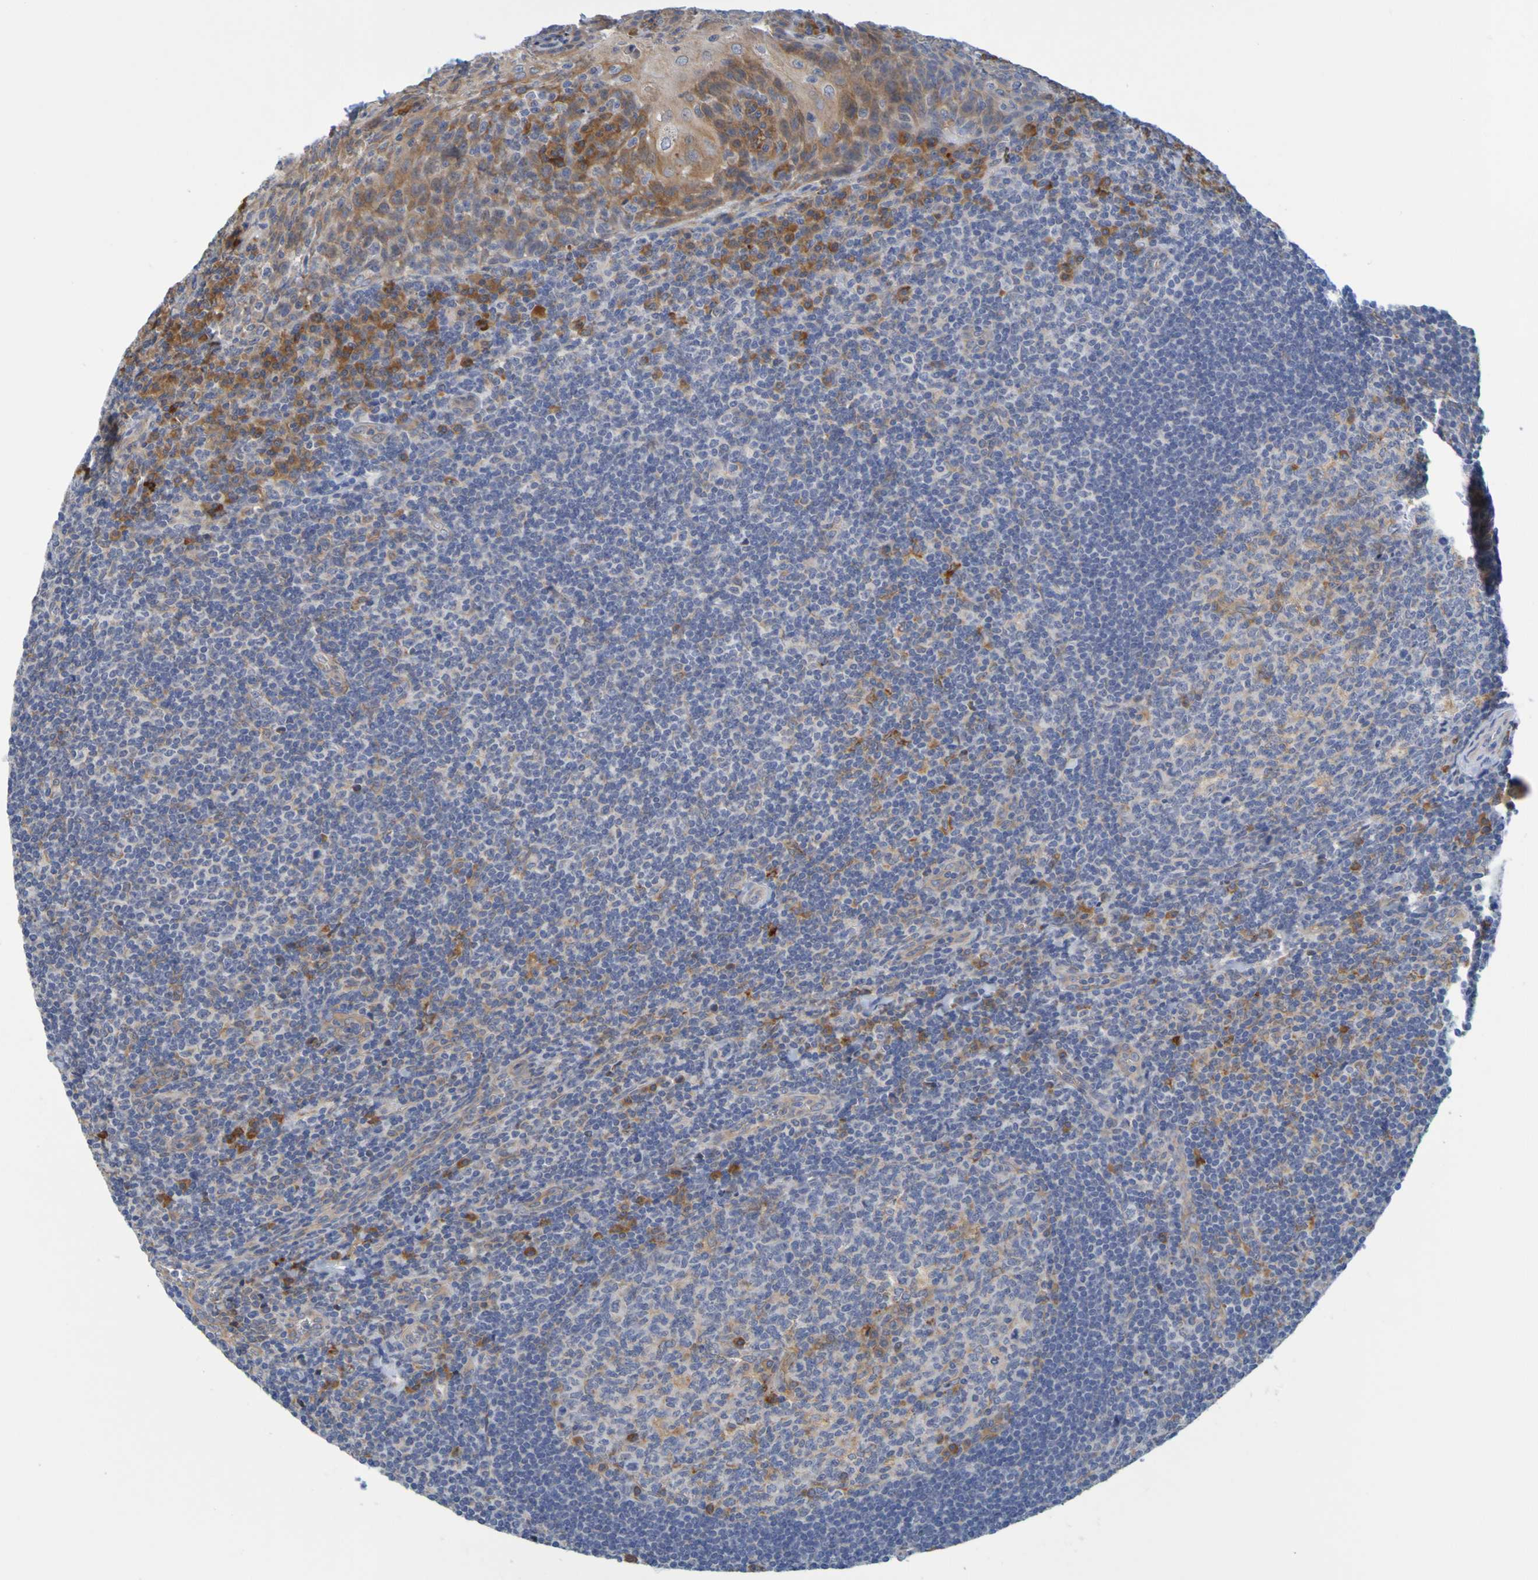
{"staining": {"intensity": "moderate", "quantity": "25%-75%", "location": "cytoplasmic/membranous"}, "tissue": "tonsil", "cell_type": "Germinal center cells", "image_type": "normal", "snomed": [{"axis": "morphology", "description": "Normal tissue, NOS"}, {"axis": "topography", "description": "Tonsil"}], "caption": "The histopathology image displays immunohistochemical staining of unremarkable tonsil. There is moderate cytoplasmic/membranous staining is seen in approximately 25%-75% of germinal center cells. (Stains: DAB in brown, nuclei in blue, Microscopy: brightfield microscopy at high magnification).", "gene": "SIL1", "patient": {"sex": "male", "age": 37}}